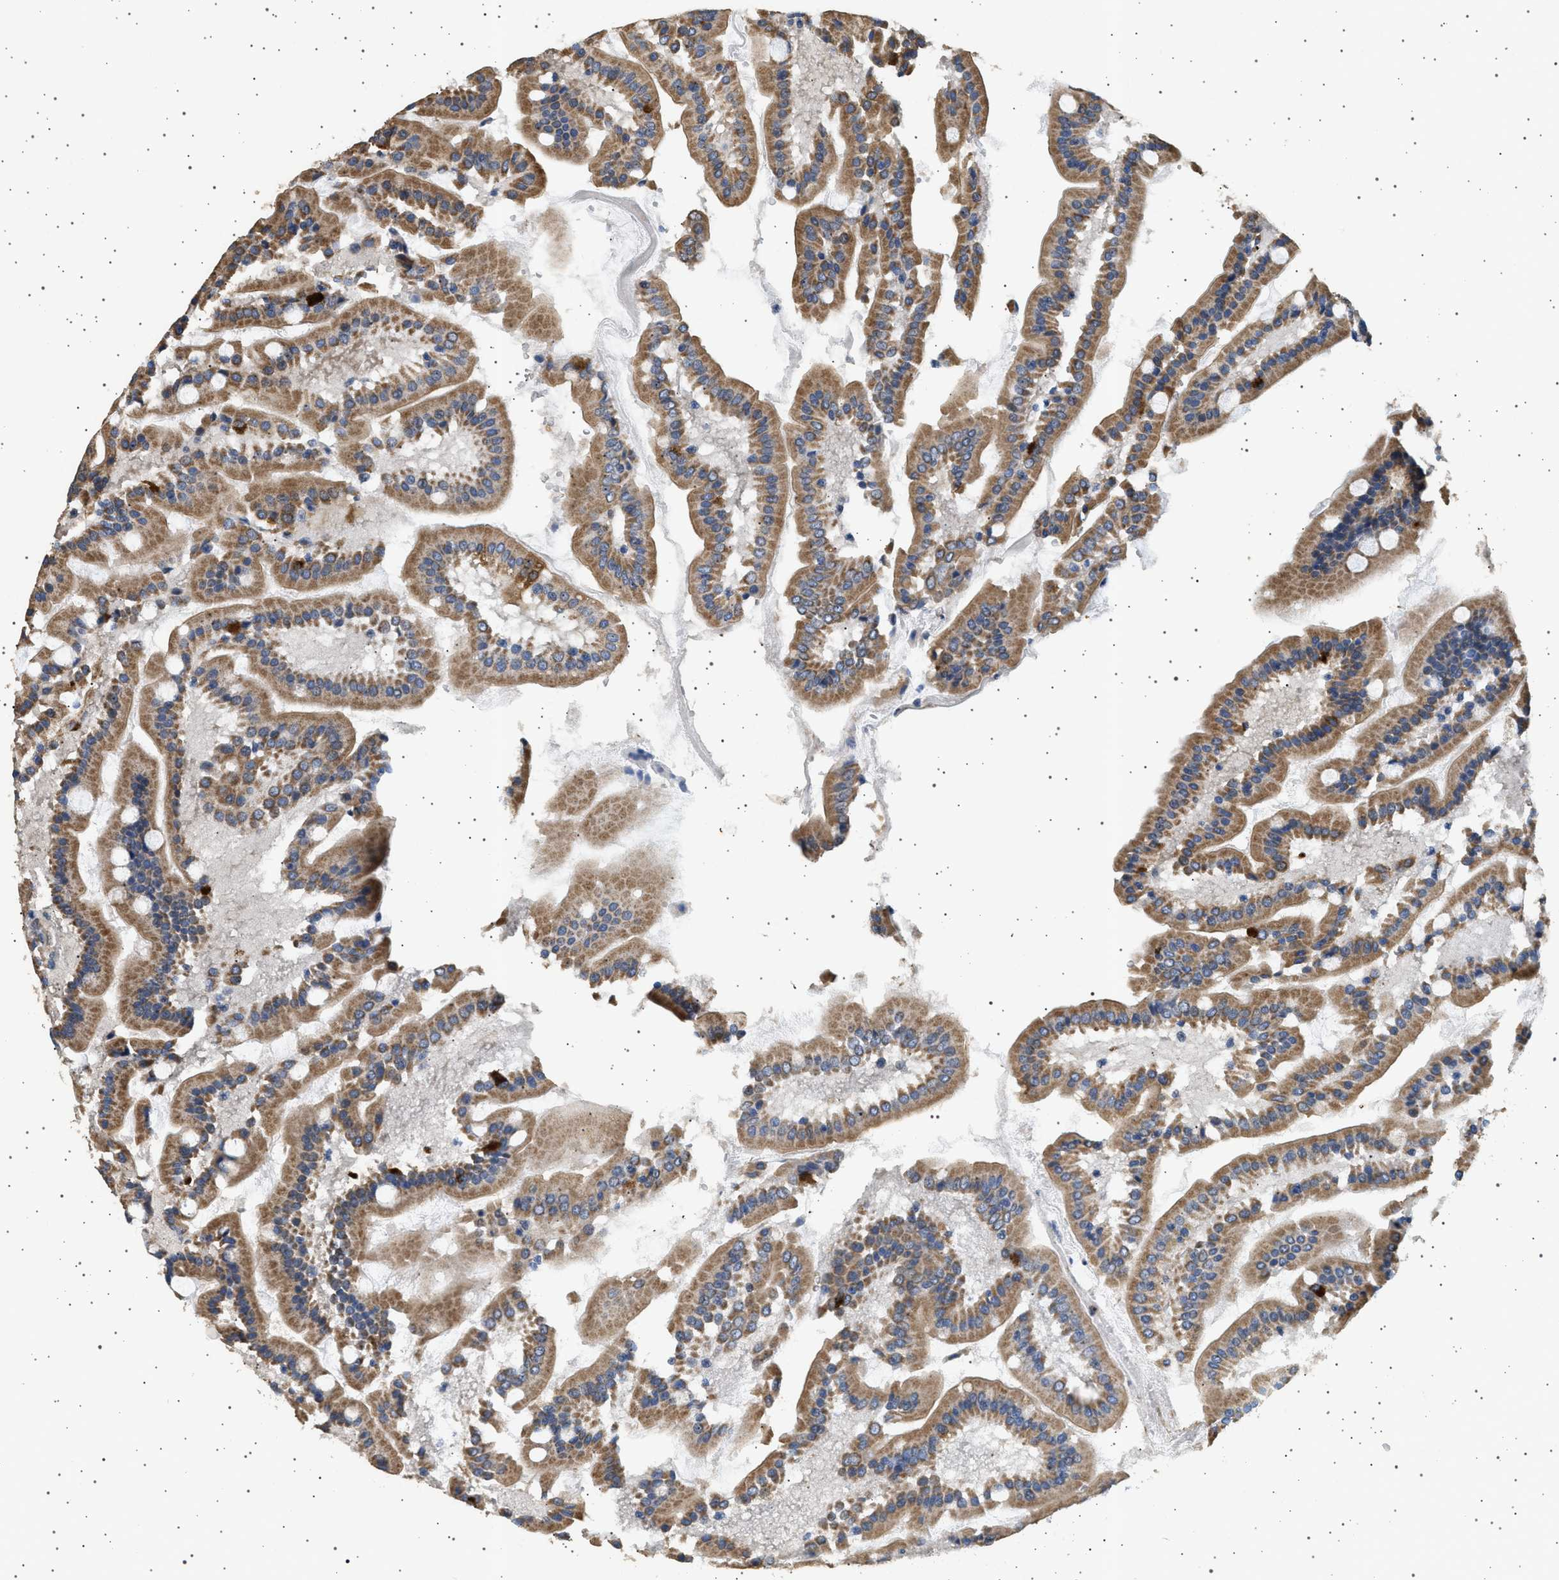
{"staining": {"intensity": "strong", "quantity": ">75%", "location": "cytoplasmic/membranous"}, "tissue": "duodenum", "cell_type": "Glandular cells", "image_type": "normal", "snomed": [{"axis": "morphology", "description": "Normal tissue, NOS"}, {"axis": "topography", "description": "Duodenum"}], "caption": "IHC of unremarkable human duodenum shows high levels of strong cytoplasmic/membranous expression in approximately >75% of glandular cells. The protein of interest is stained brown, and the nuclei are stained in blue (DAB (3,3'-diaminobenzidine) IHC with brightfield microscopy, high magnification).", "gene": "KCNA4", "patient": {"sex": "male", "age": 50}}